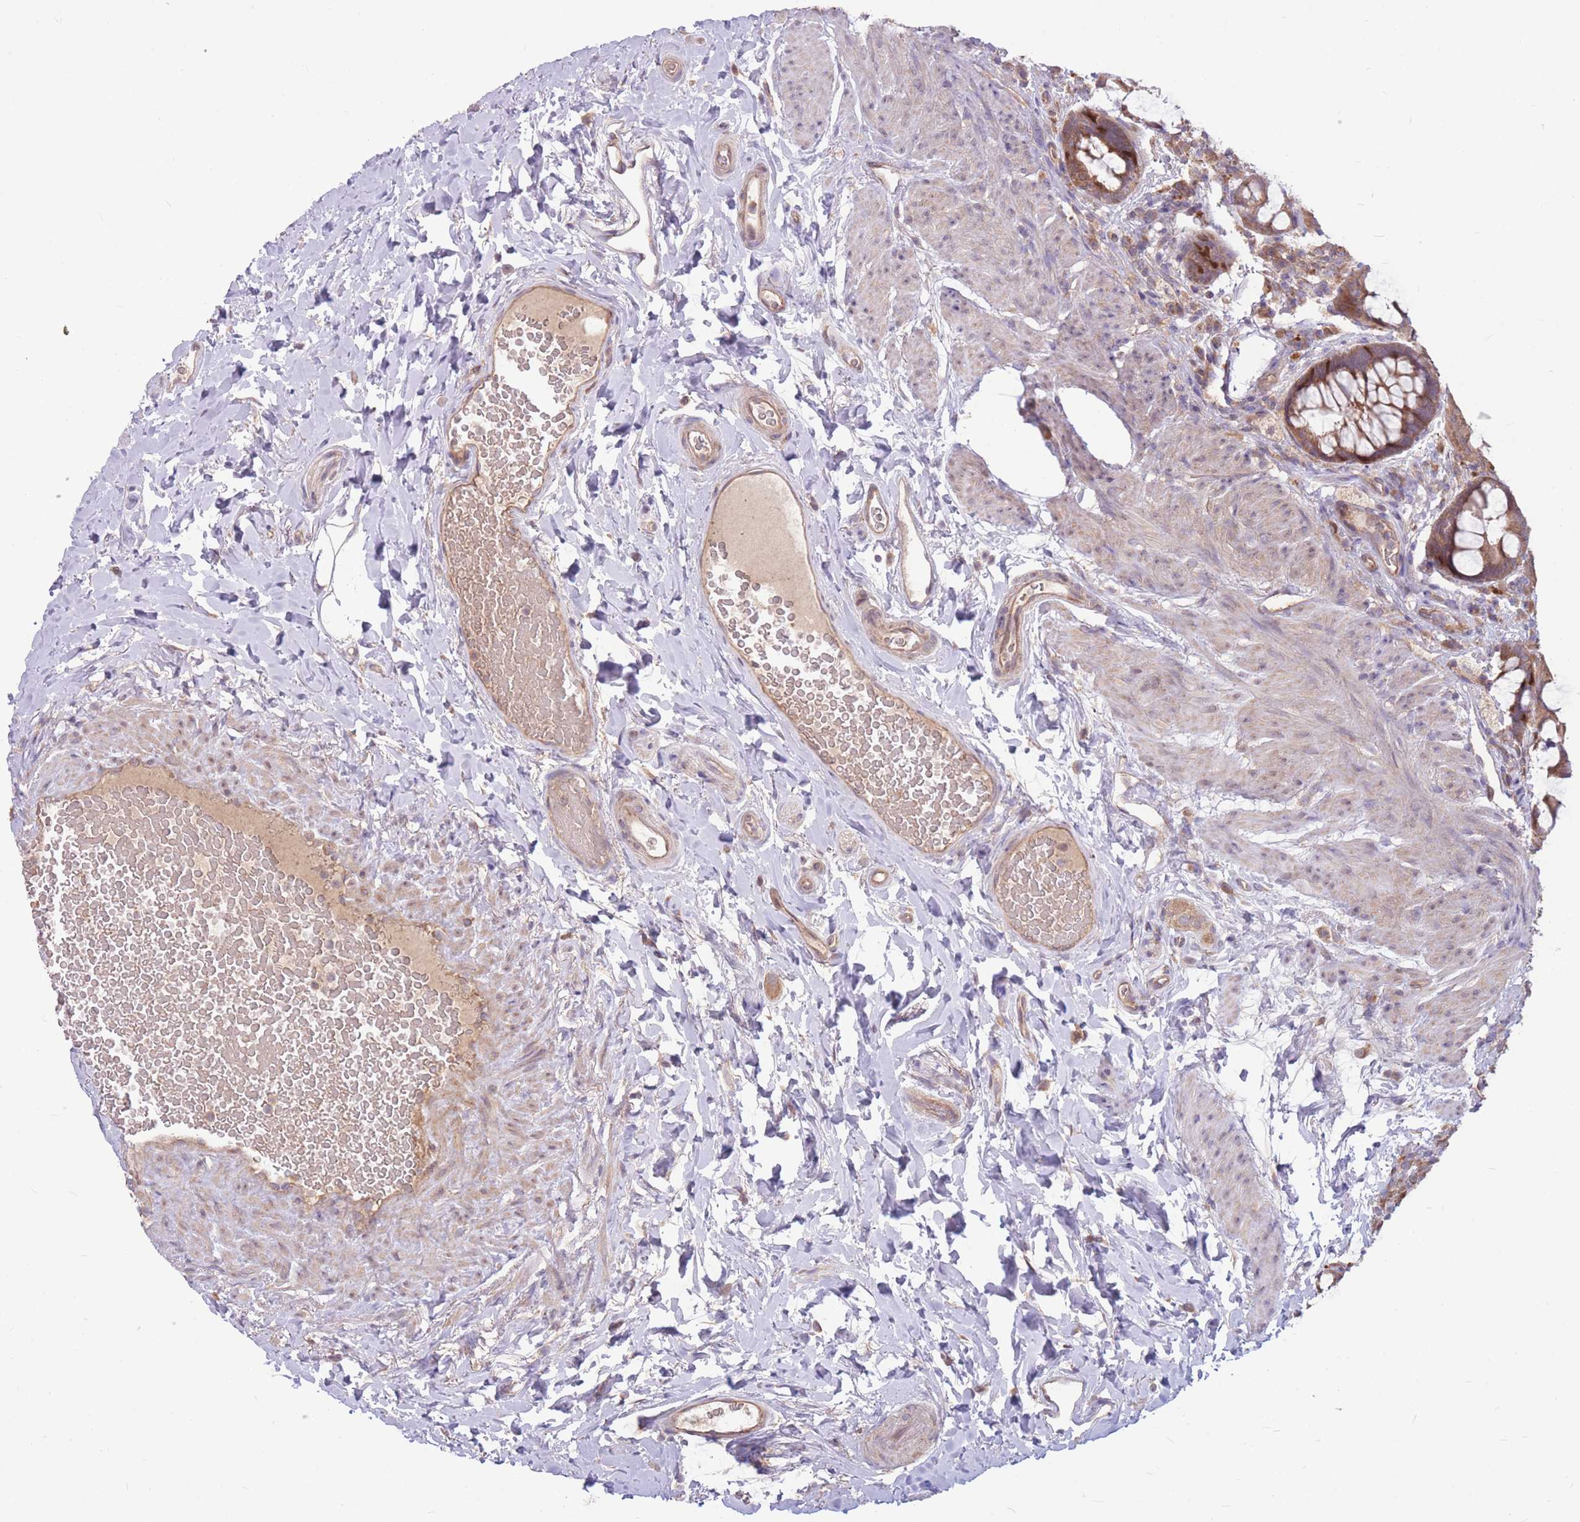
{"staining": {"intensity": "moderate", "quantity": ">75%", "location": "cytoplasmic/membranous,nuclear"}, "tissue": "rectum", "cell_type": "Glandular cells", "image_type": "normal", "snomed": [{"axis": "morphology", "description": "Normal tissue, NOS"}, {"axis": "topography", "description": "Rectum"}, {"axis": "topography", "description": "Peripheral nerve tissue"}], "caption": "This photomicrograph reveals immunohistochemistry staining of normal rectum, with medium moderate cytoplasmic/membranous,nuclear staining in about >75% of glandular cells.", "gene": "GMNN", "patient": {"sex": "female", "age": 69}}